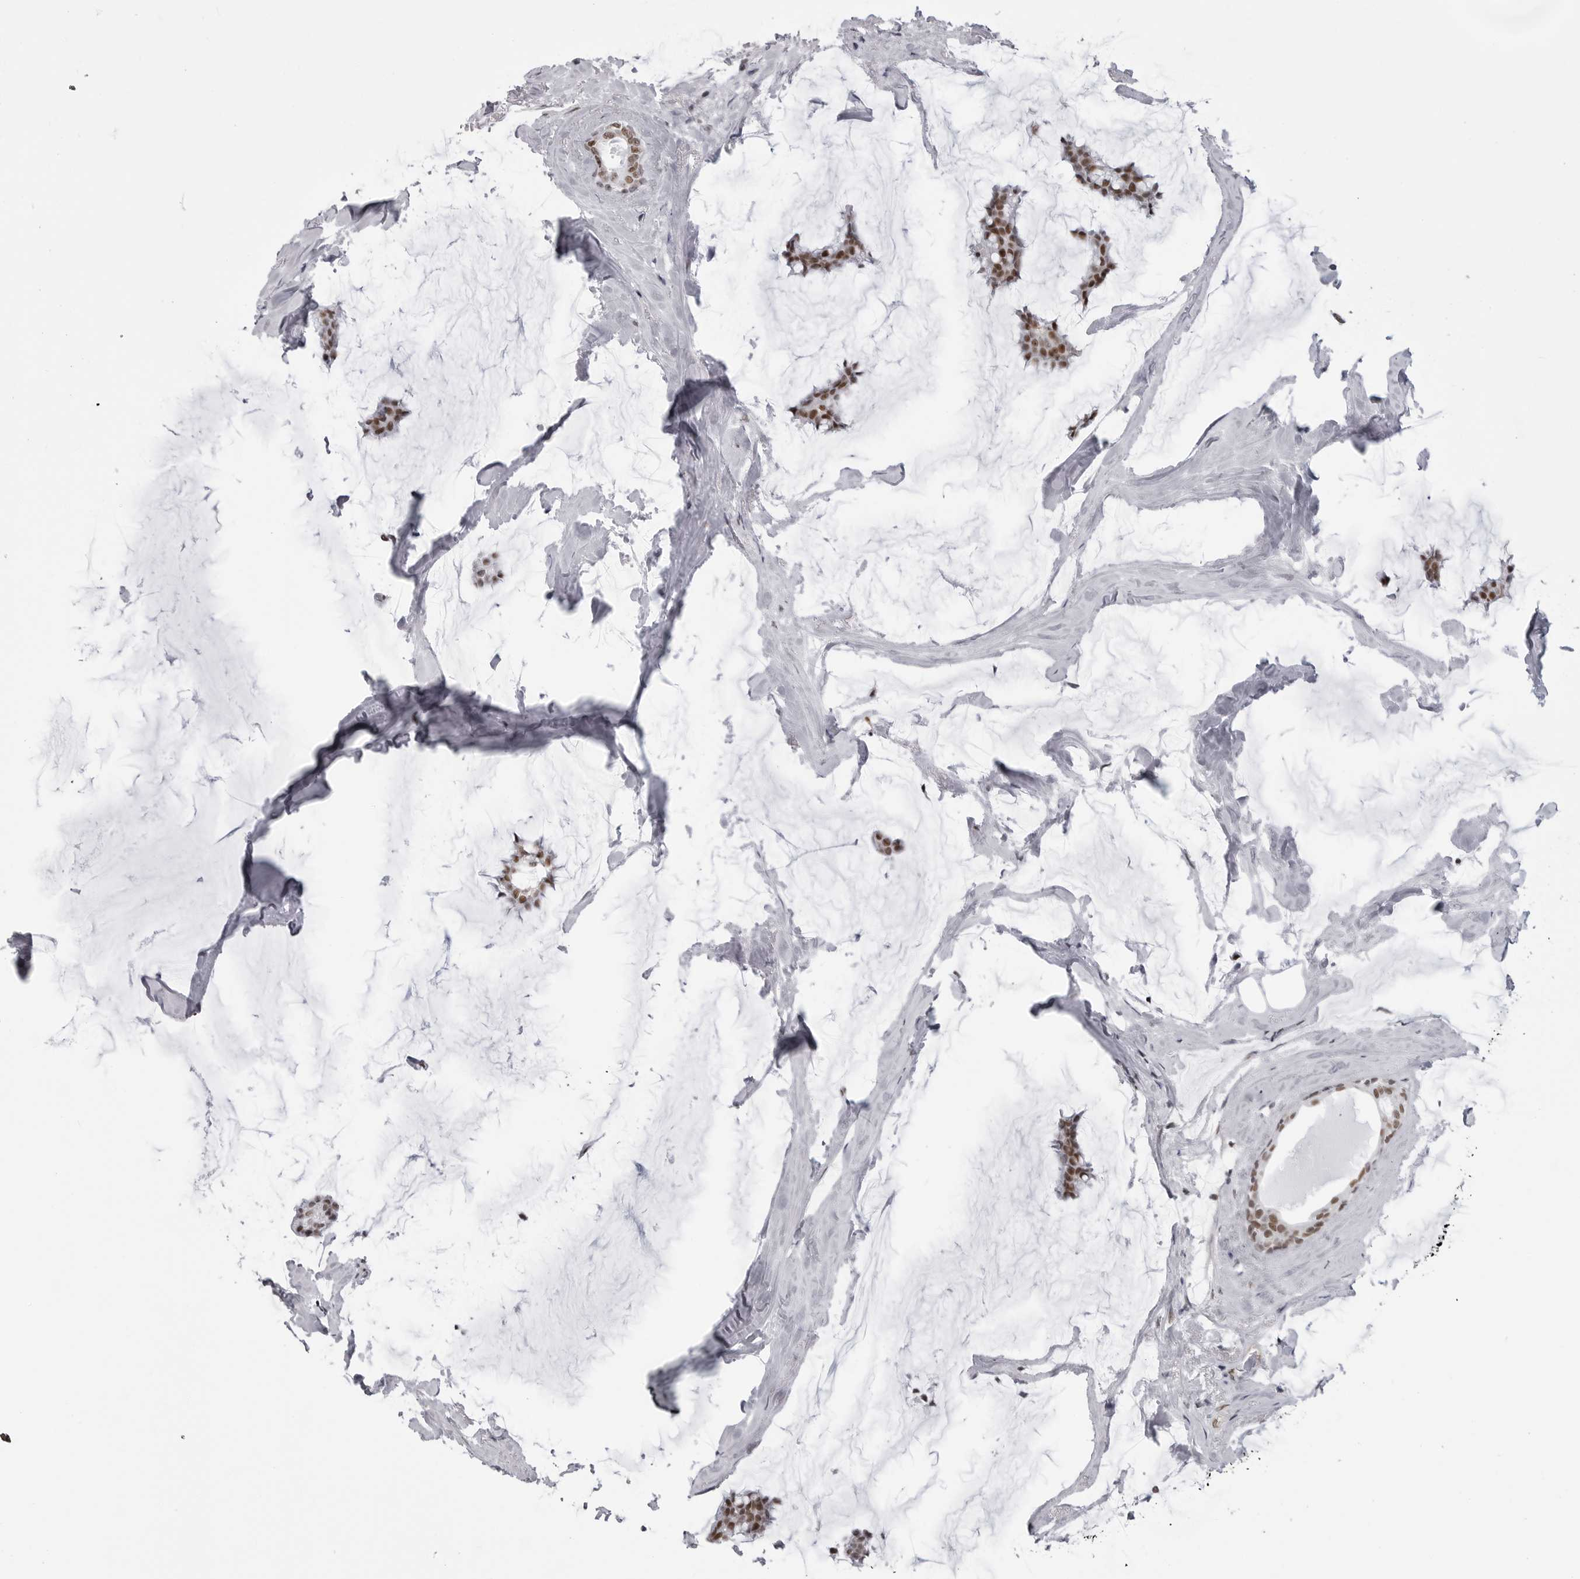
{"staining": {"intensity": "moderate", "quantity": ">75%", "location": "nuclear"}, "tissue": "breast cancer", "cell_type": "Tumor cells", "image_type": "cancer", "snomed": [{"axis": "morphology", "description": "Duct carcinoma"}, {"axis": "topography", "description": "Breast"}], "caption": "Breast cancer stained with a protein marker reveals moderate staining in tumor cells.", "gene": "RNF26", "patient": {"sex": "female", "age": 93}}